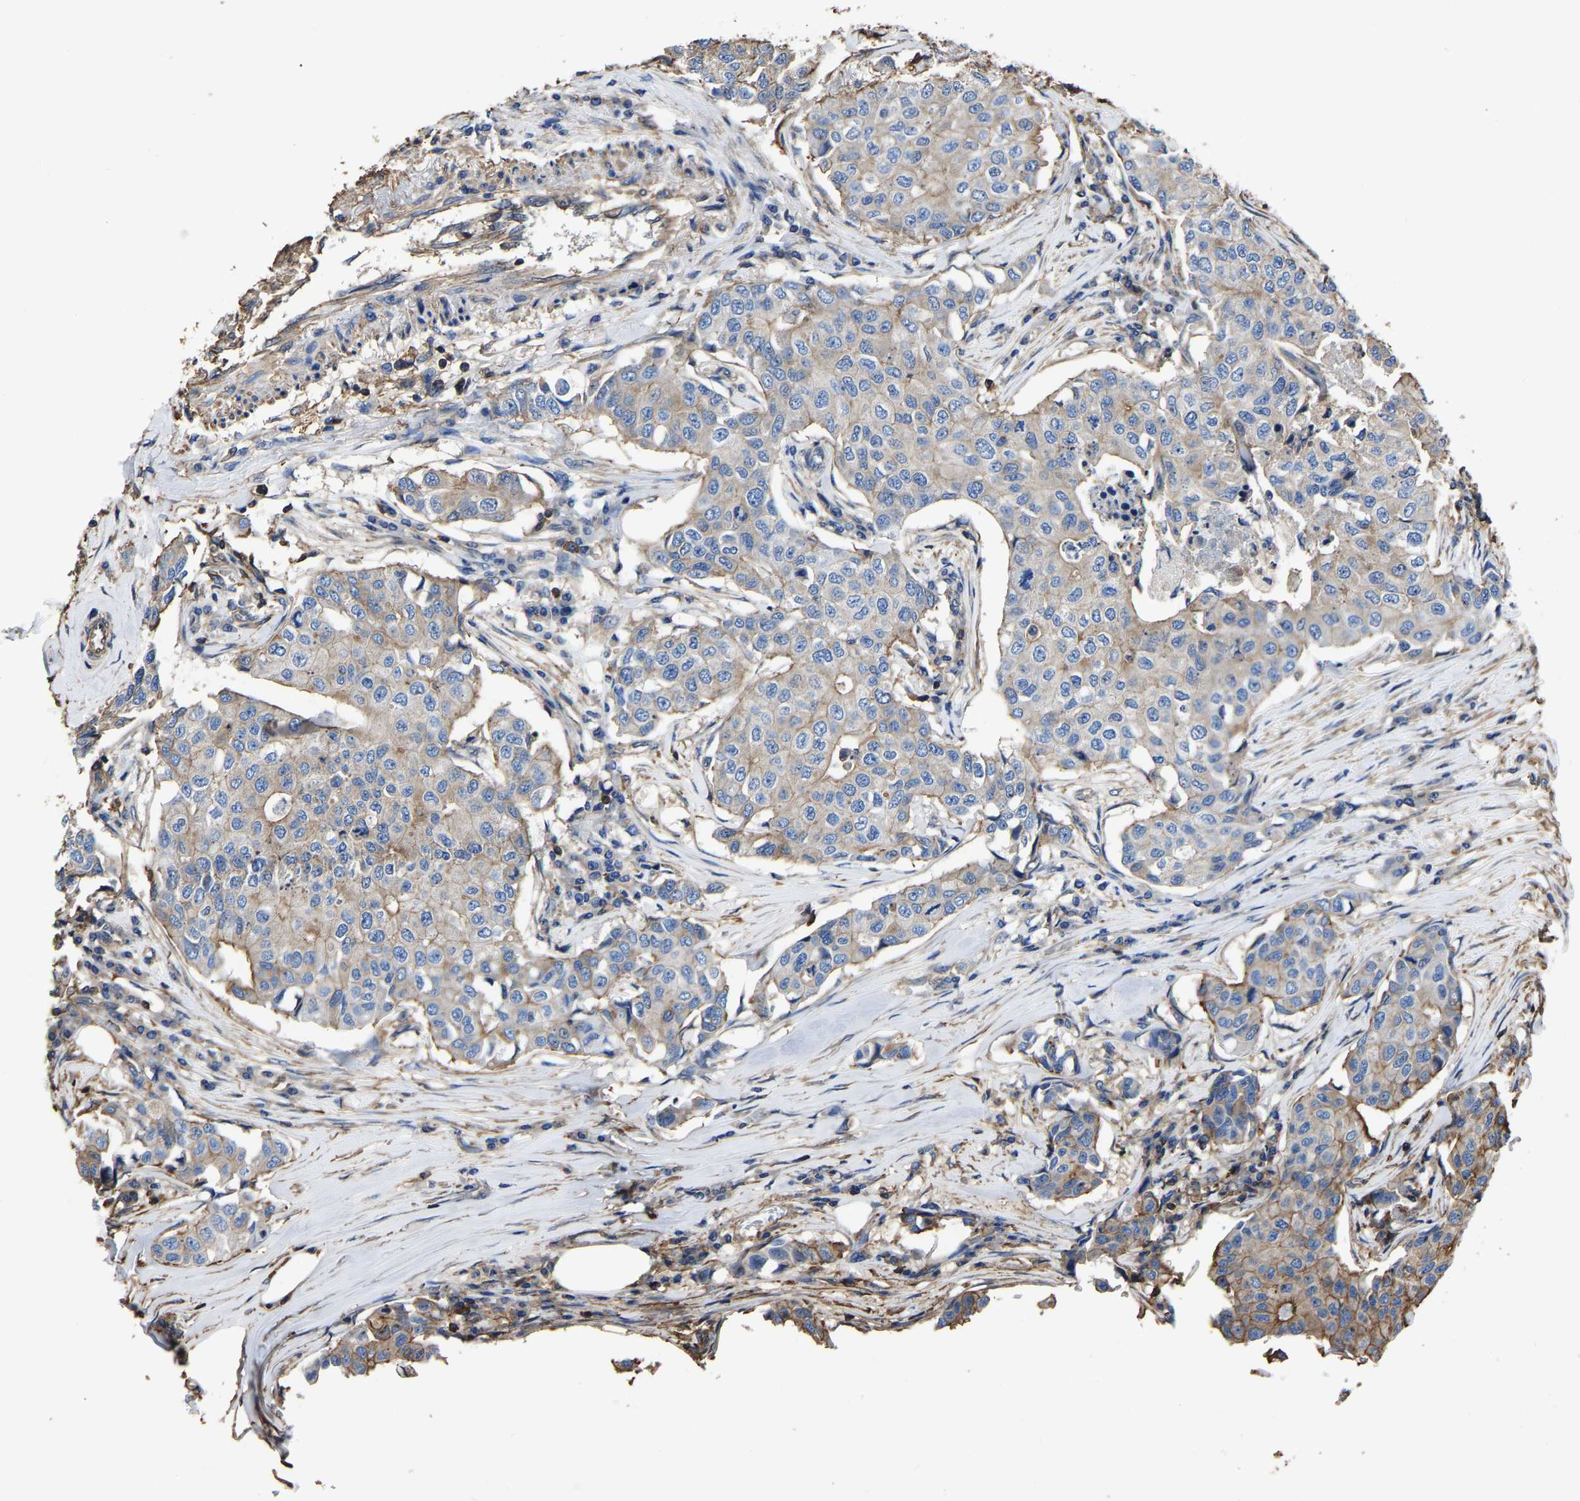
{"staining": {"intensity": "weak", "quantity": ">75%", "location": "cytoplasmic/membranous"}, "tissue": "breast cancer", "cell_type": "Tumor cells", "image_type": "cancer", "snomed": [{"axis": "morphology", "description": "Duct carcinoma"}, {"axis": "topography", "description": "Breast"}], "caption": "The histopathology image shows immunohistochemical staining of intraductal carcinoma (breast). There is weak cytoplasmic/membranous staining is seen in about >75% of tumor cells. The staining is performed using DAB brown chromogen to label protein expression. The nuclei are counter-stained blue using hematoxylin.", "gene": "ARMT1", "patient": {"sex": "female", "age": 80}}